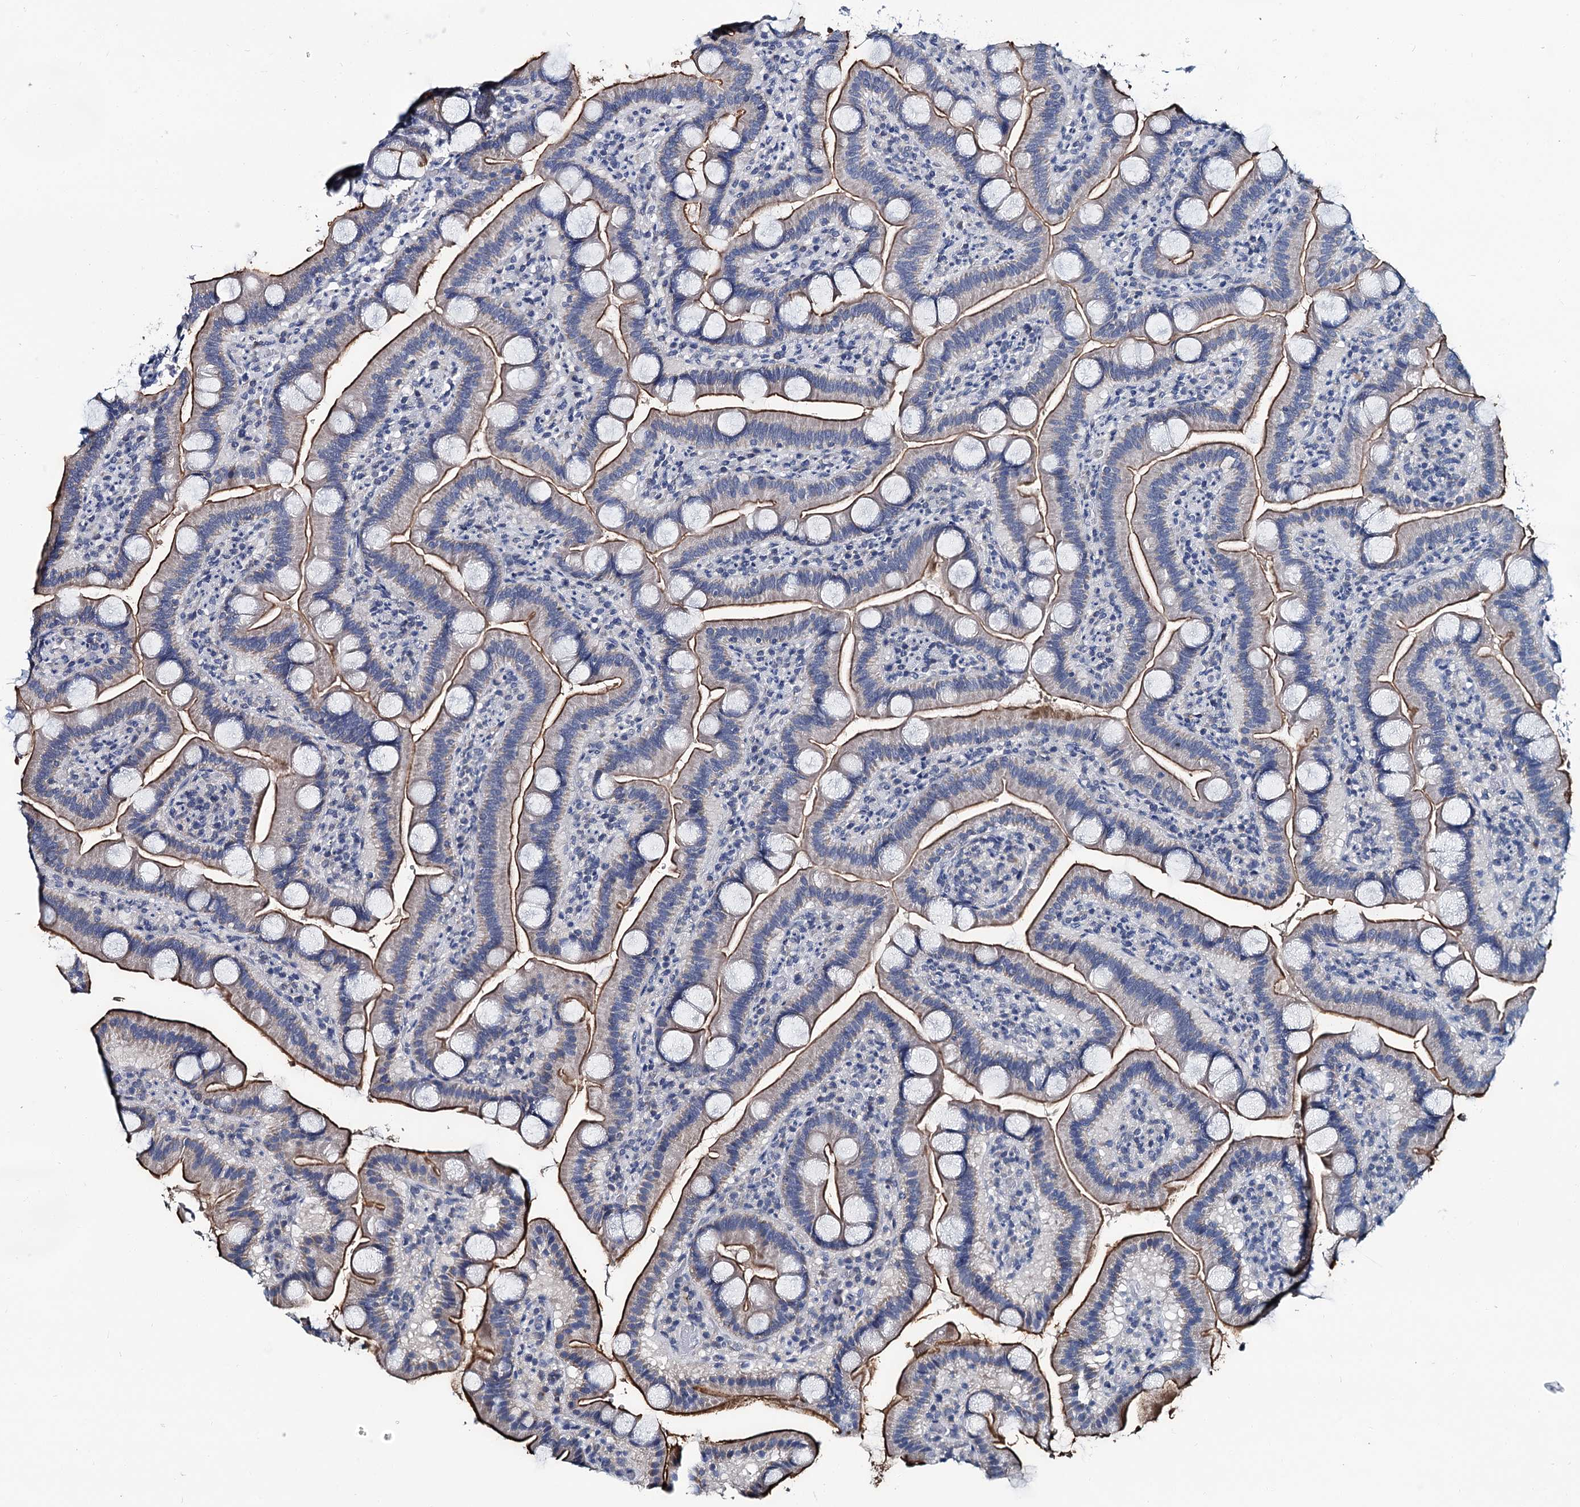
{"staining": {"intensity": "moderate", "quantity": ">75%", "location": "cytoplasmic/membranous"}, "tissue": "duodenum", "cell_type": "Glandular cells", "image_type": "normal", "snomed": [{"axis": "morphology", "description": "Normal tissue, NOS"}, {"axis": "topography", "description": "Duodenum"}], "caption": "IHC photomicrograph of unremarkable duodenum stained for a protein (brown), which reveals medium levels of moderate cytoplasmic/membranous expression in about >75% of glandular cells.", "gene": "MIOX", "patient": {"sex": "male", "age": 55}}